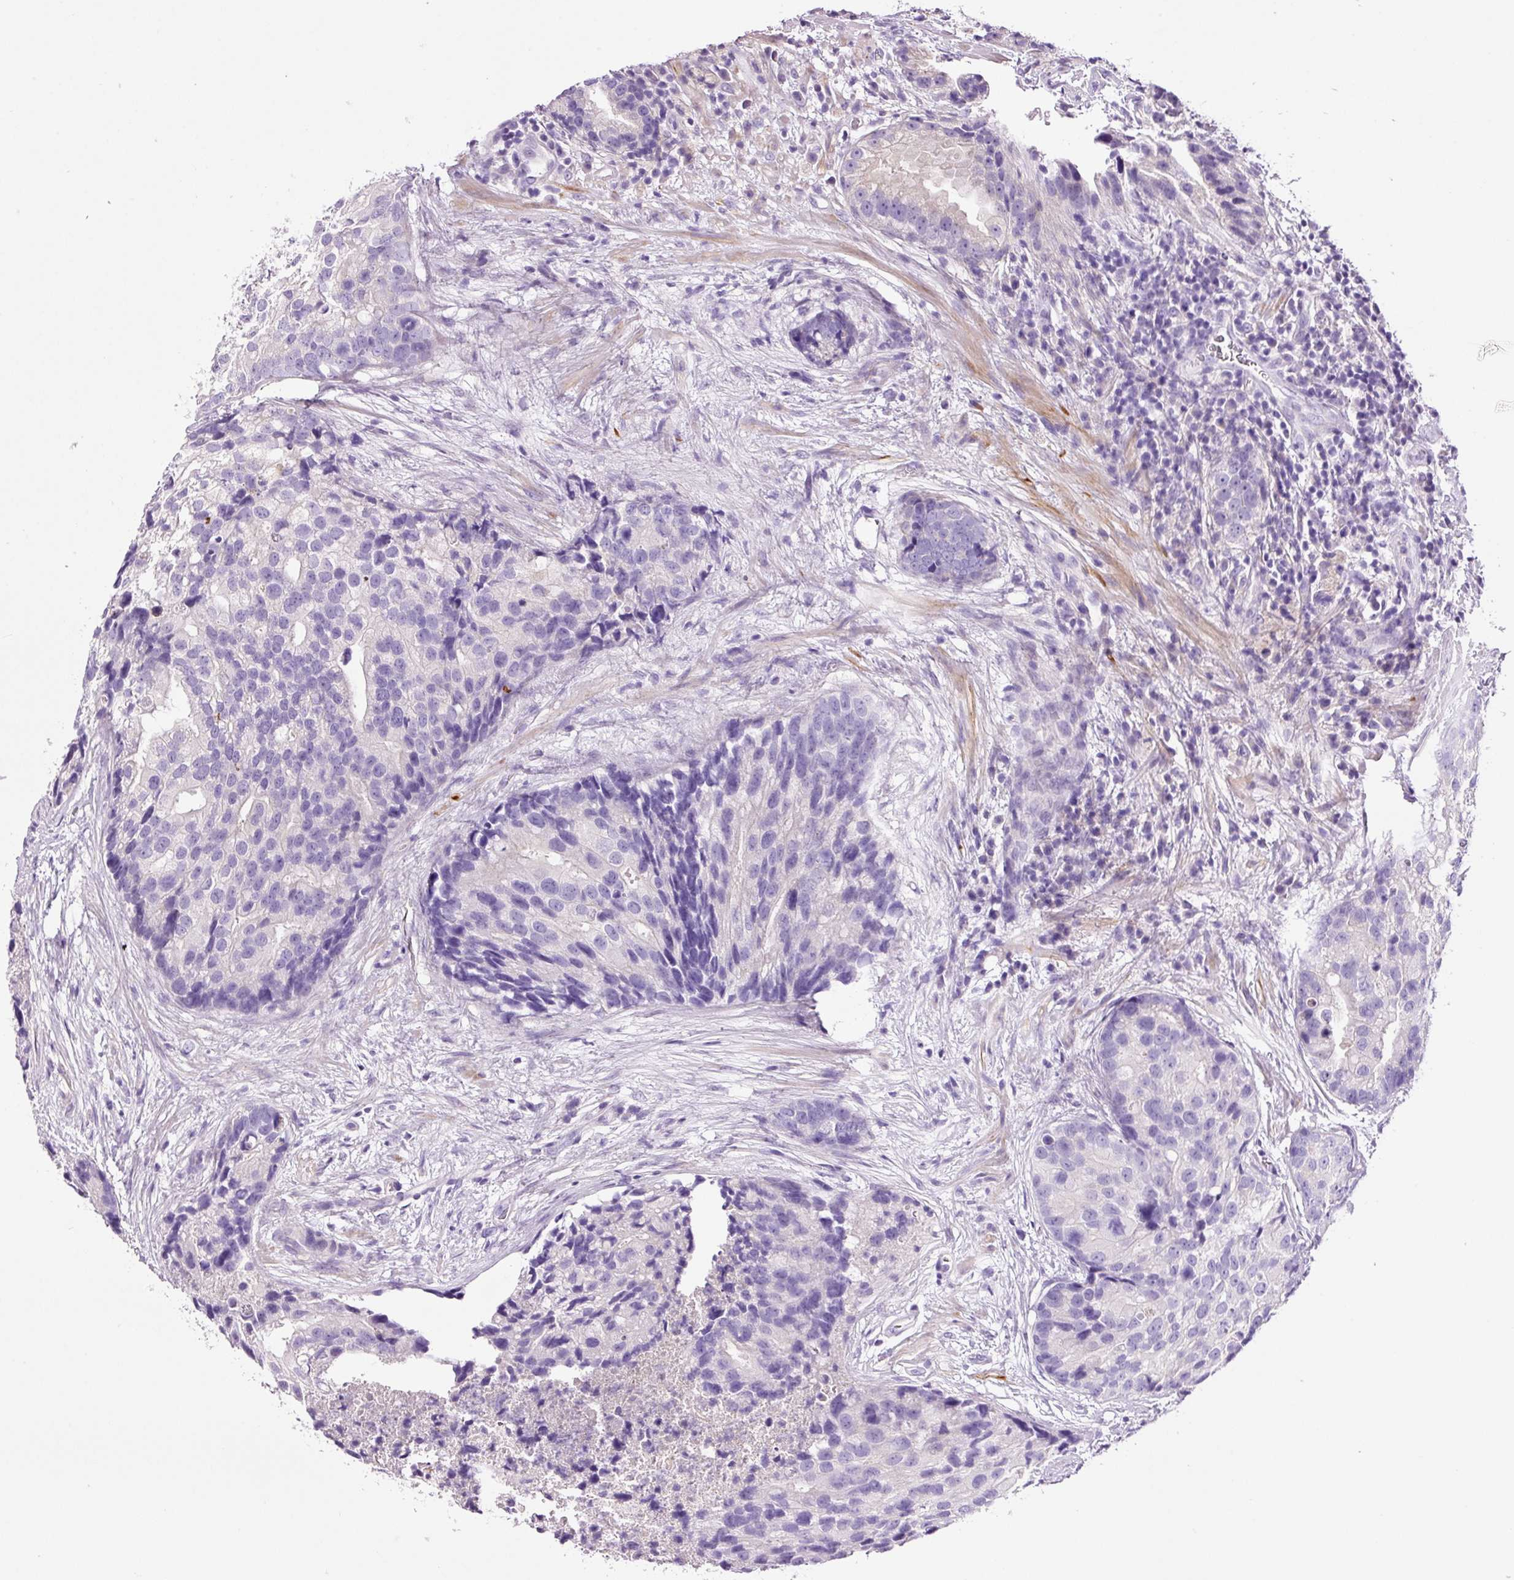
{"staining": {"intensity": "negative", "quantity": "none", "location": "none"}, "tissue": "prostate cancer", "cell_type": "Tumor cells", "image_type": "cancer", "snomed": [{"axis": "morphology", "description": "Adenocarcinoma, High grade"}, {"axis": "topography", "description": "Prostate"}], "caption": "Immunohistochemical staining of human prostate cancer shows no significant expression in tumor cells.", "gene": "PAM", "patient": {"sex": "male", "age": 62}}